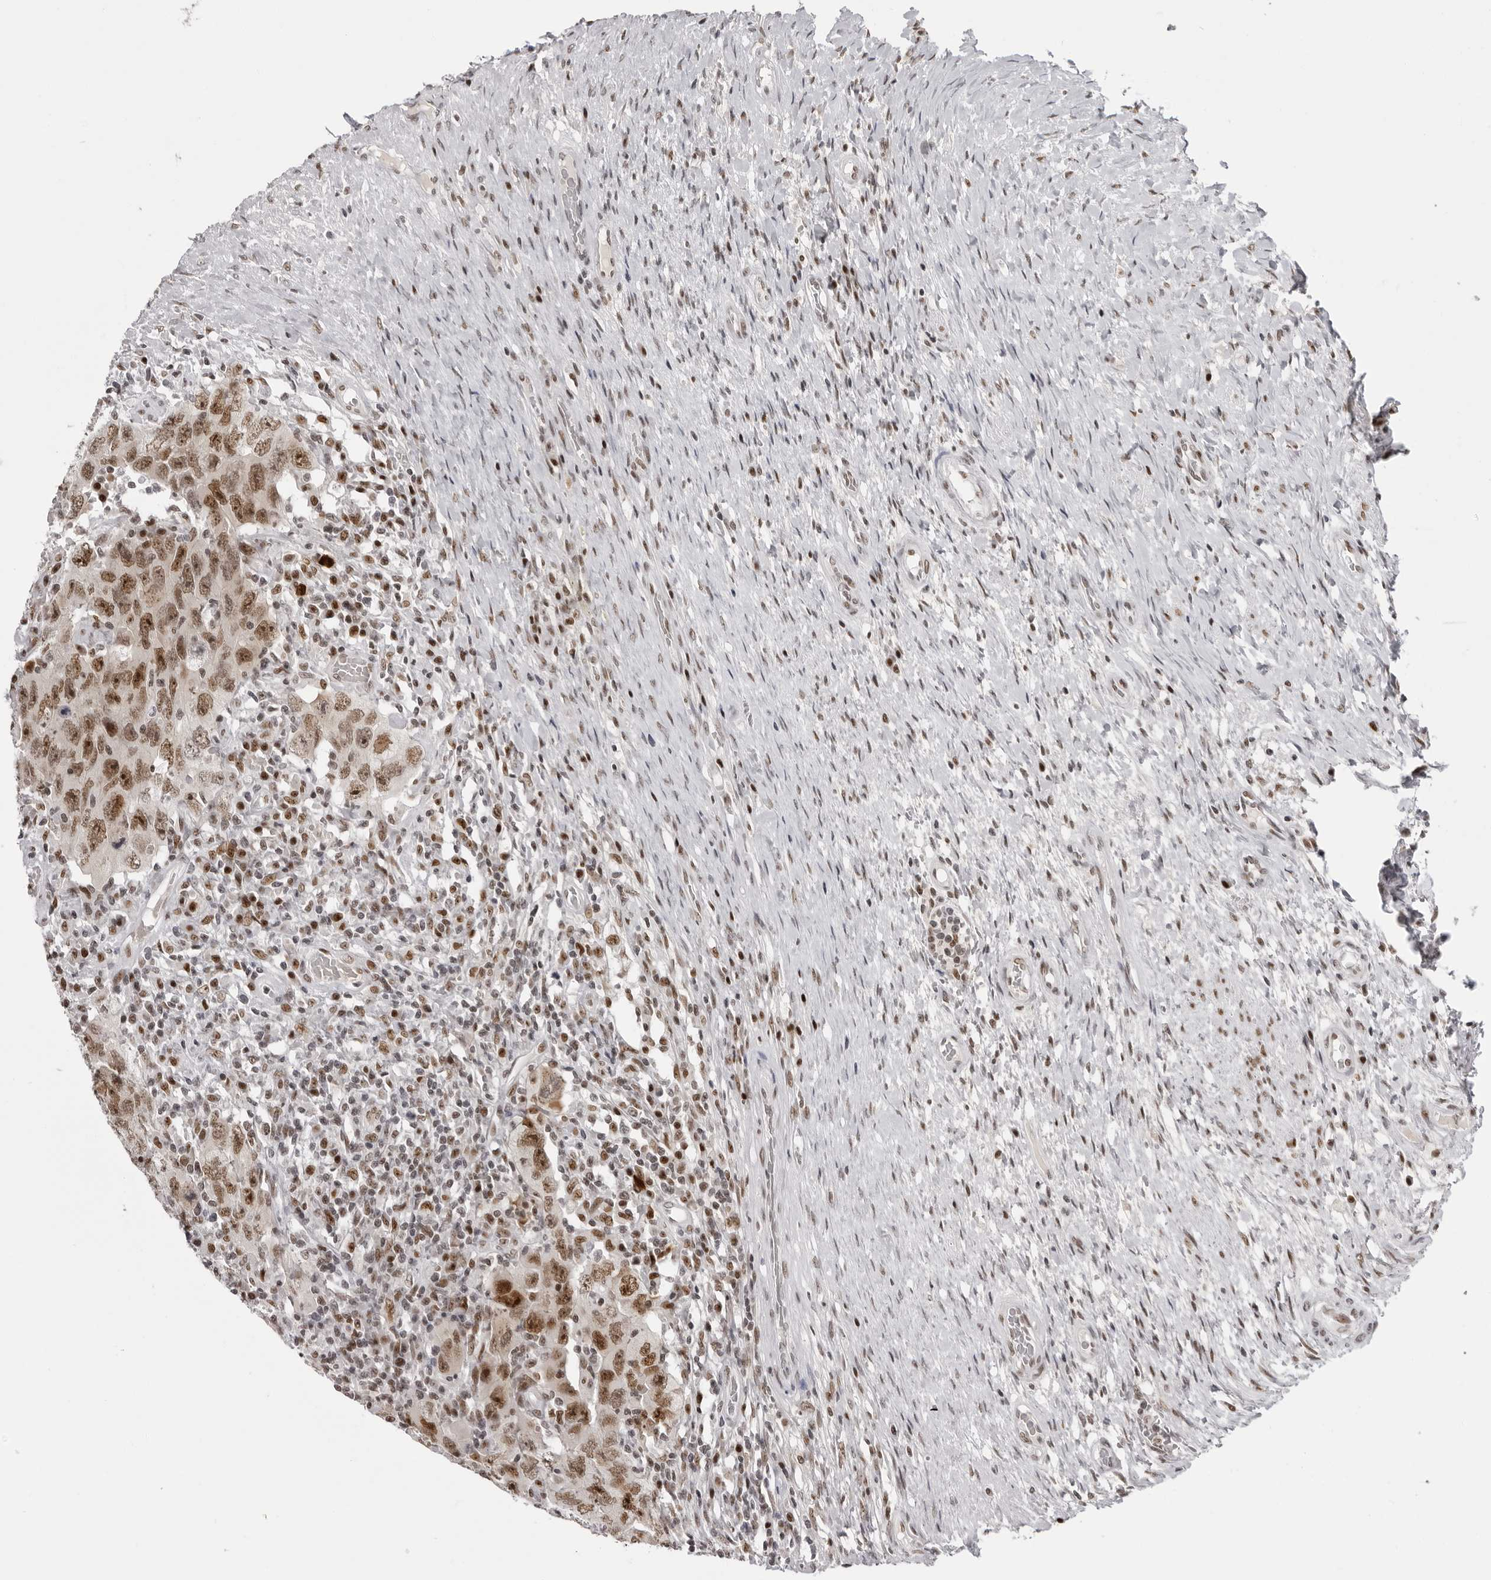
{"staining": {"intensity": "moderate", "quantity": ">75%", "location": "nuclear"}, "tissue": "testis cancer", "cell_type": "Tumor cells", "image_type": "cancer", "snomed": [{"axis": "morphology", "description": "Carcinoma, Embryonal, NOS"}, {"axis": "topography", "description": "Testis"}], "caption": "A high-resolution image shows immunohistochemistry staining of embryonal carcinoma (testis), which exhibits moderate nuclear expression in about >75% of tumor cells. (DAB IHC, brown staining for protein, blue staining for nuclei).", "gene": "HEXIM2", "patient": {"sex": "male", "age": 26}}